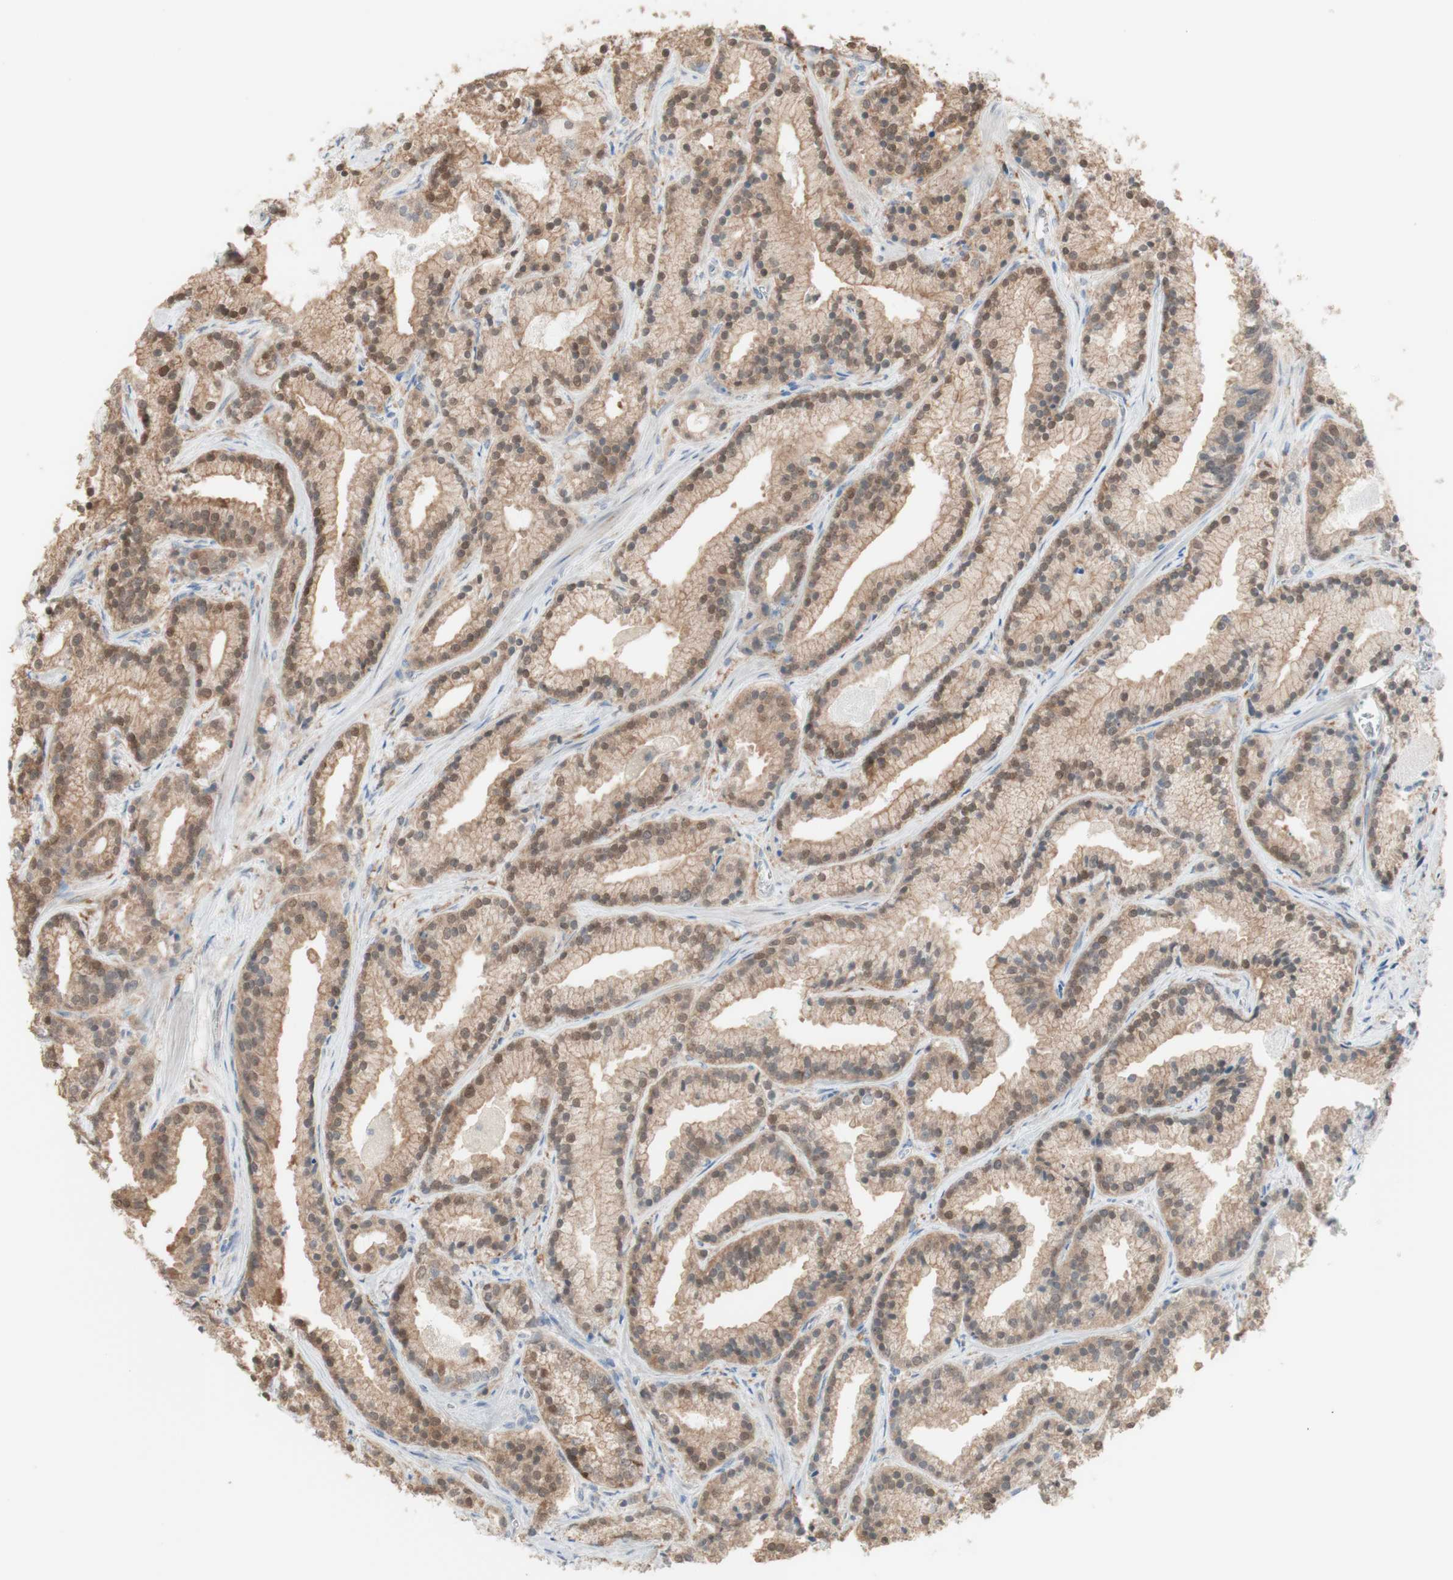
{"staining": {"intensity": "moderate", "quantity": ">75%", "location": "cytoplasmic/membranous,nuclear"}, "tissue": "prostate cancer", "cell_type": "Tumor cells", "image_type": "cancer", "snomed": [{"axis": "morphology", "description": "Adenocarcinoma, Low grade"}, {"axis": "topography", "description": "Prostate"}], "caption": "Tumor cells reveal moderate cytoplasmic/membranous and nuclear positivity in about >75% of cells in prostate cancer (adenocarcinoma (low-grade)). Nuclei are stained in blue.", "gene": "COMT", "patient": {"sex": "male", "age": 59}}